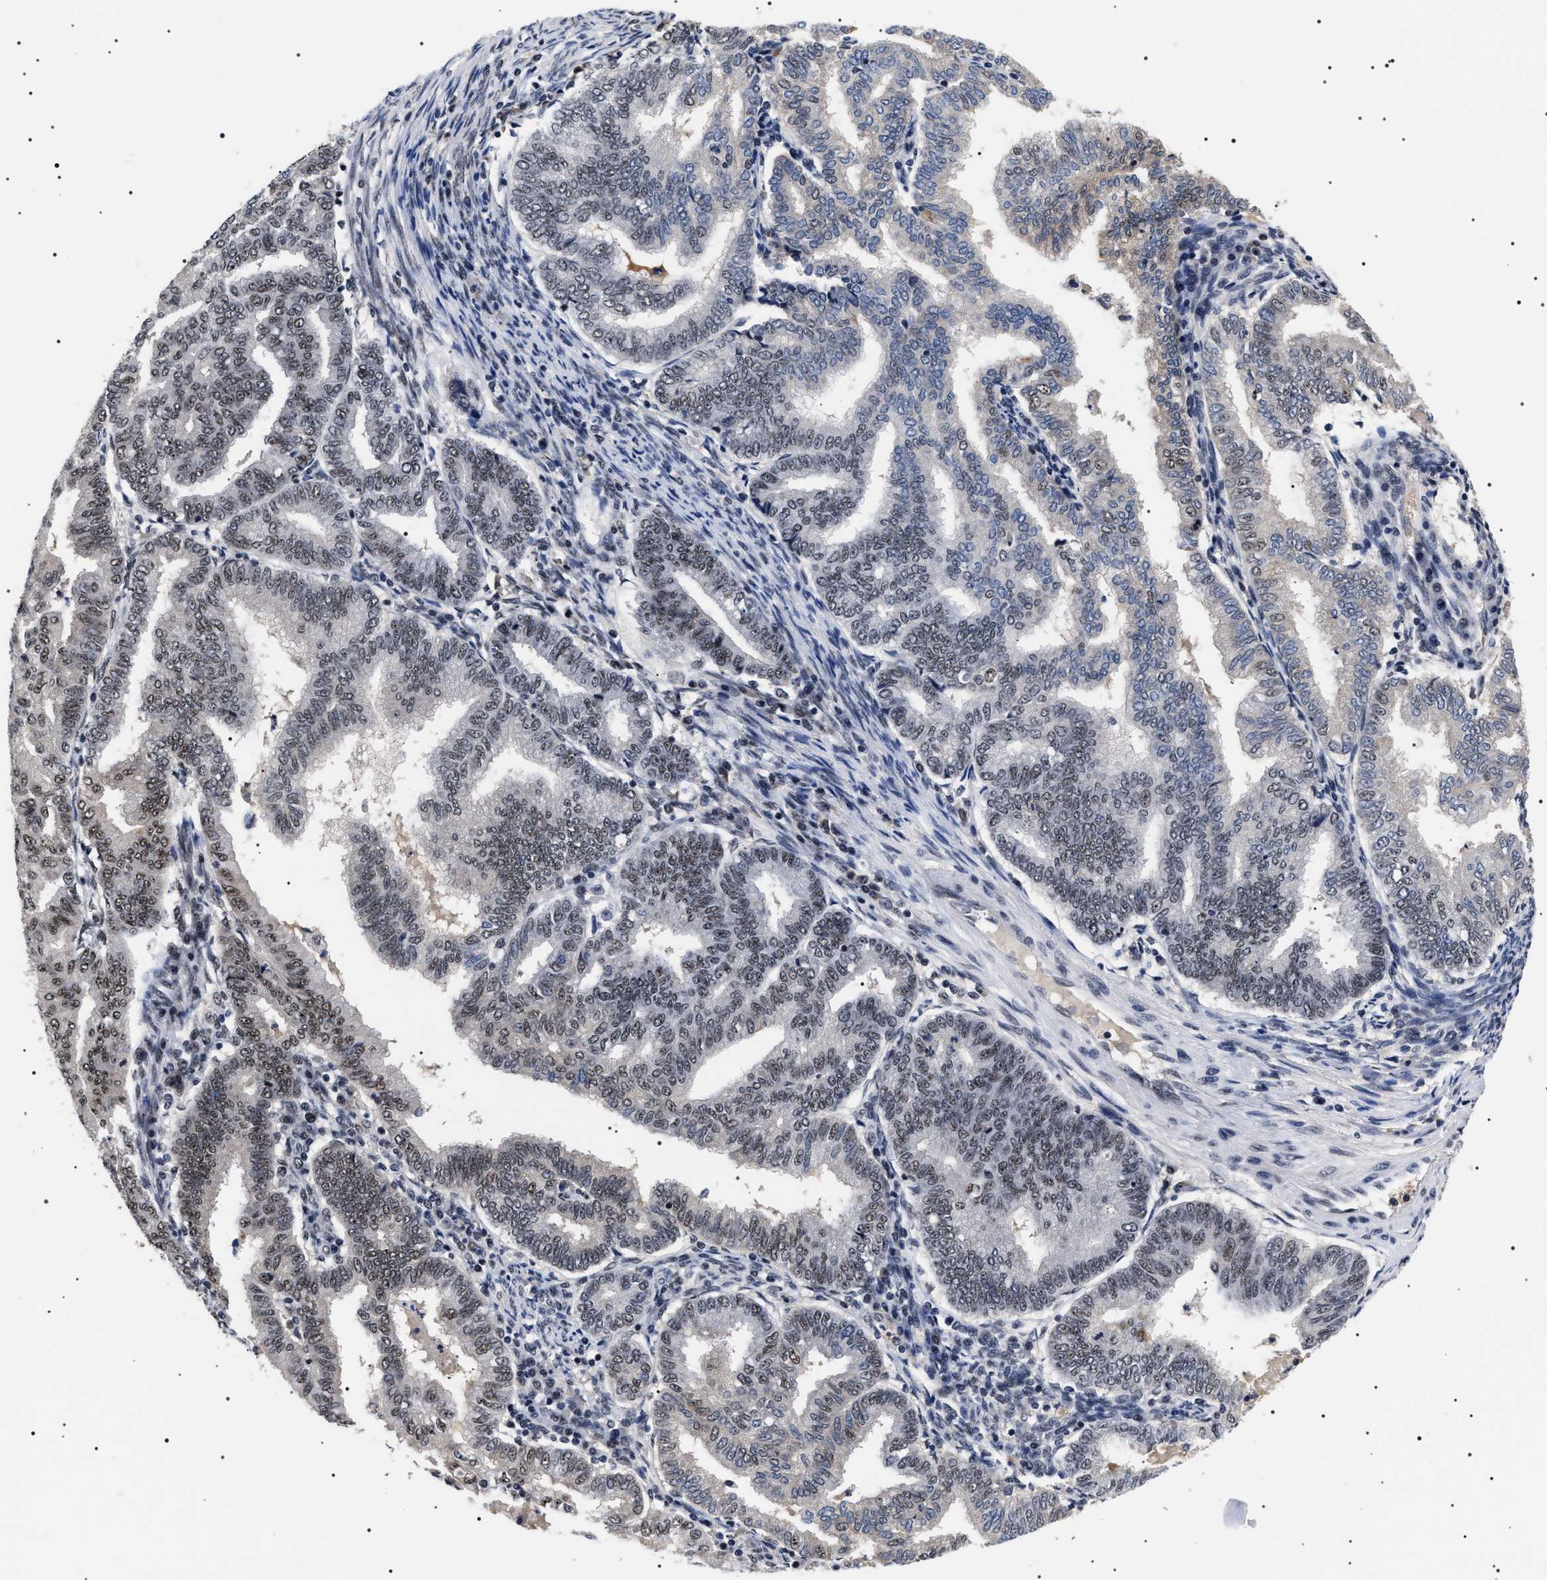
{"staining": {"intensity": "moderate", "quantity": "<25%", "location": "nuclear"}, "tissue": "endometrial cancer", "cell_type": "Tumor cells", "image_type": "cancer", "snomed": [{"axis": "morphology", "description": "Polyp, NOS"}, {"axis": "morphology", "description": "Adenocarcinoma, NOS"}, {"axis": "morphology", "description": "Adenoma, NOS"}, {"axis": "topography", "description": "Endometrium"}], "caption": "Moderate nuclear protein expression is appreciated in approximately <25% of tumor cells in endometrial cancer (adenocarcinoma).", "gene": "CAAP1", "patient": {"sex": "female", "age": 79}}